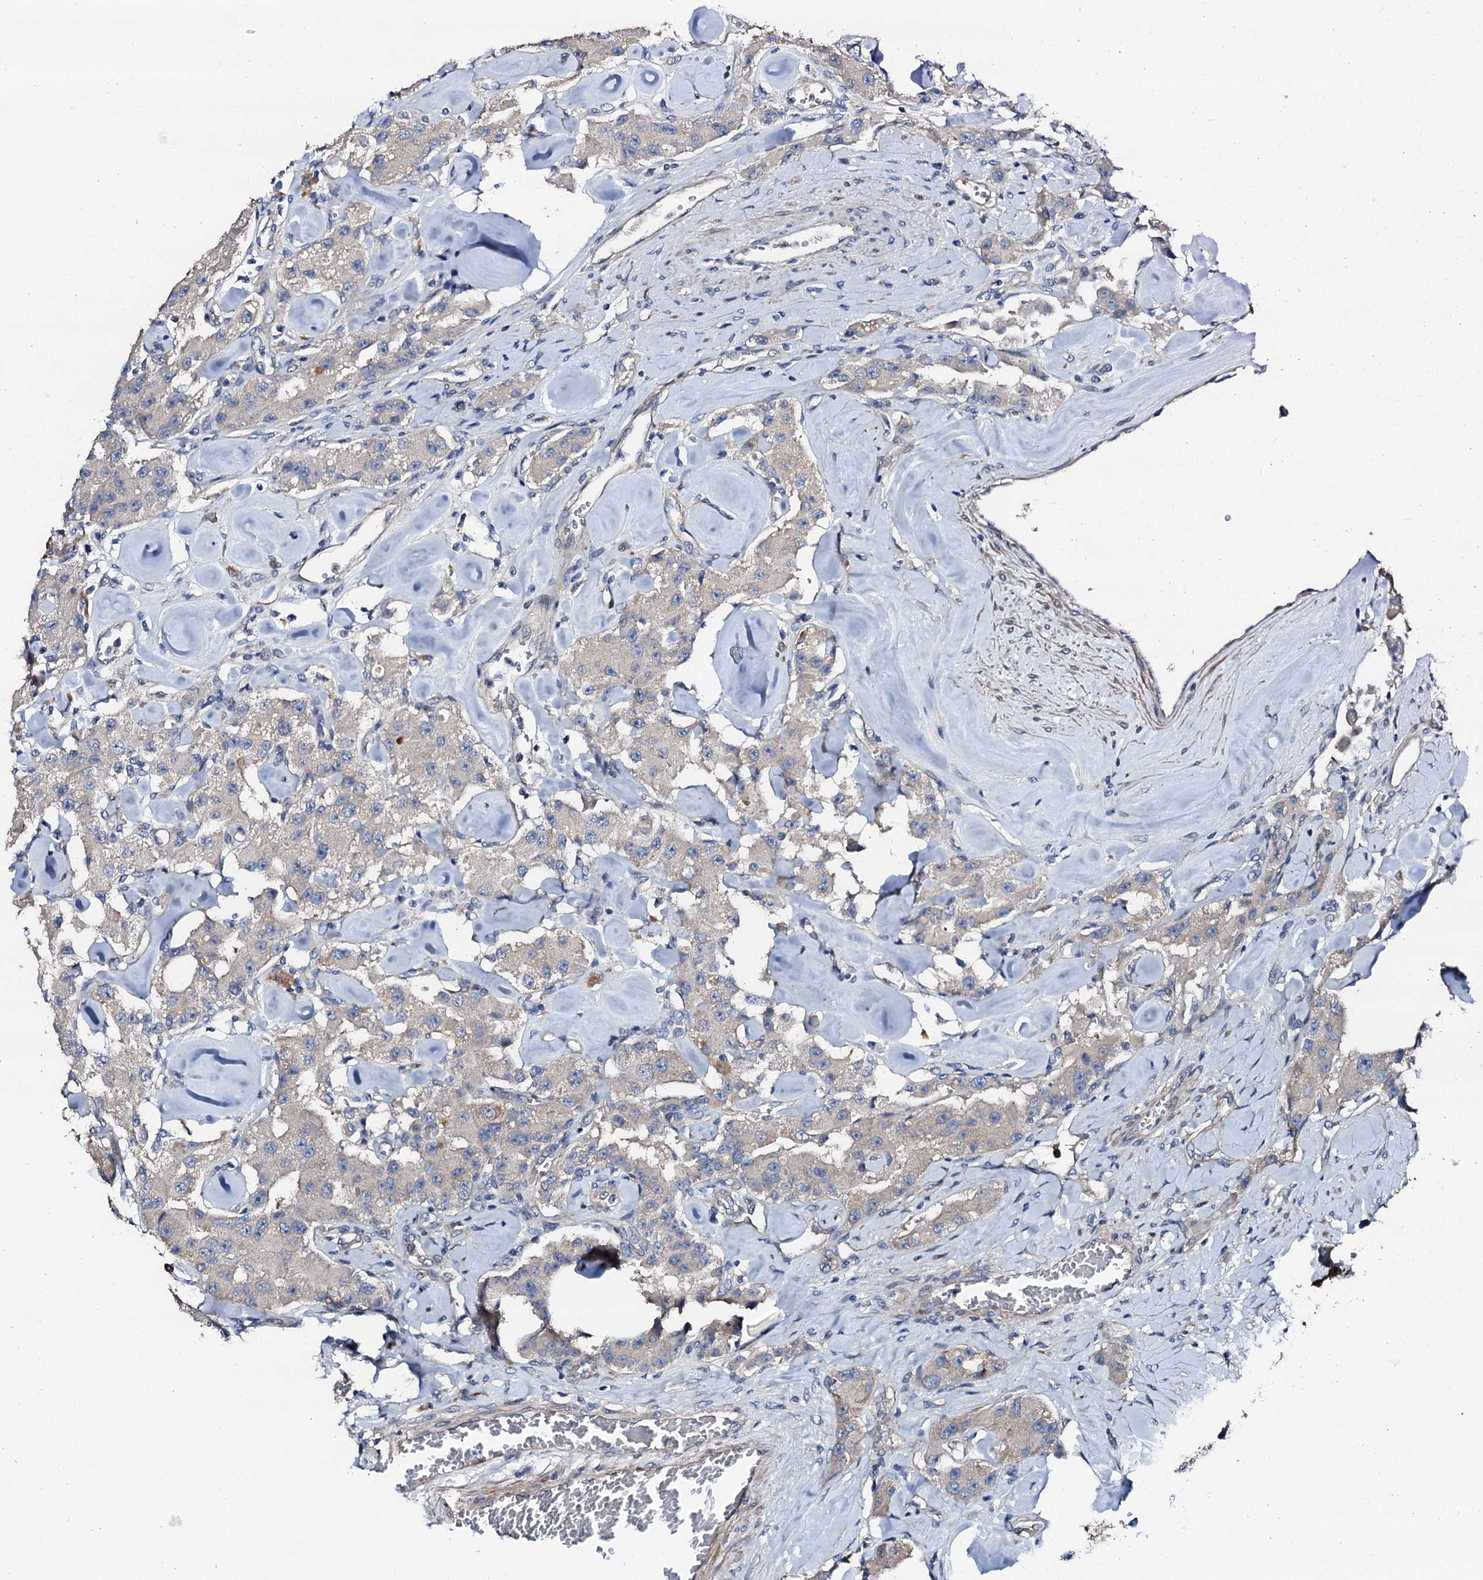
{"staining": {"intensity": "negative", "quantity": "none", "location": "none"}, "tissue": "carcinoid", "cell_type": "Tumor cells", "image_type": "cancer", "snomed": [{"axis": "morphology", "description": "Carcinoid, malignant, NOS"}, {"axis": "topography", "description": "Pancreas"}], "caption": "Malignant carcinoid was stained to show a protein in brown. There is no significant expression in tumor cells.", "gene": "GFOD2", "patient": {"sex": "male", "age": 41}}